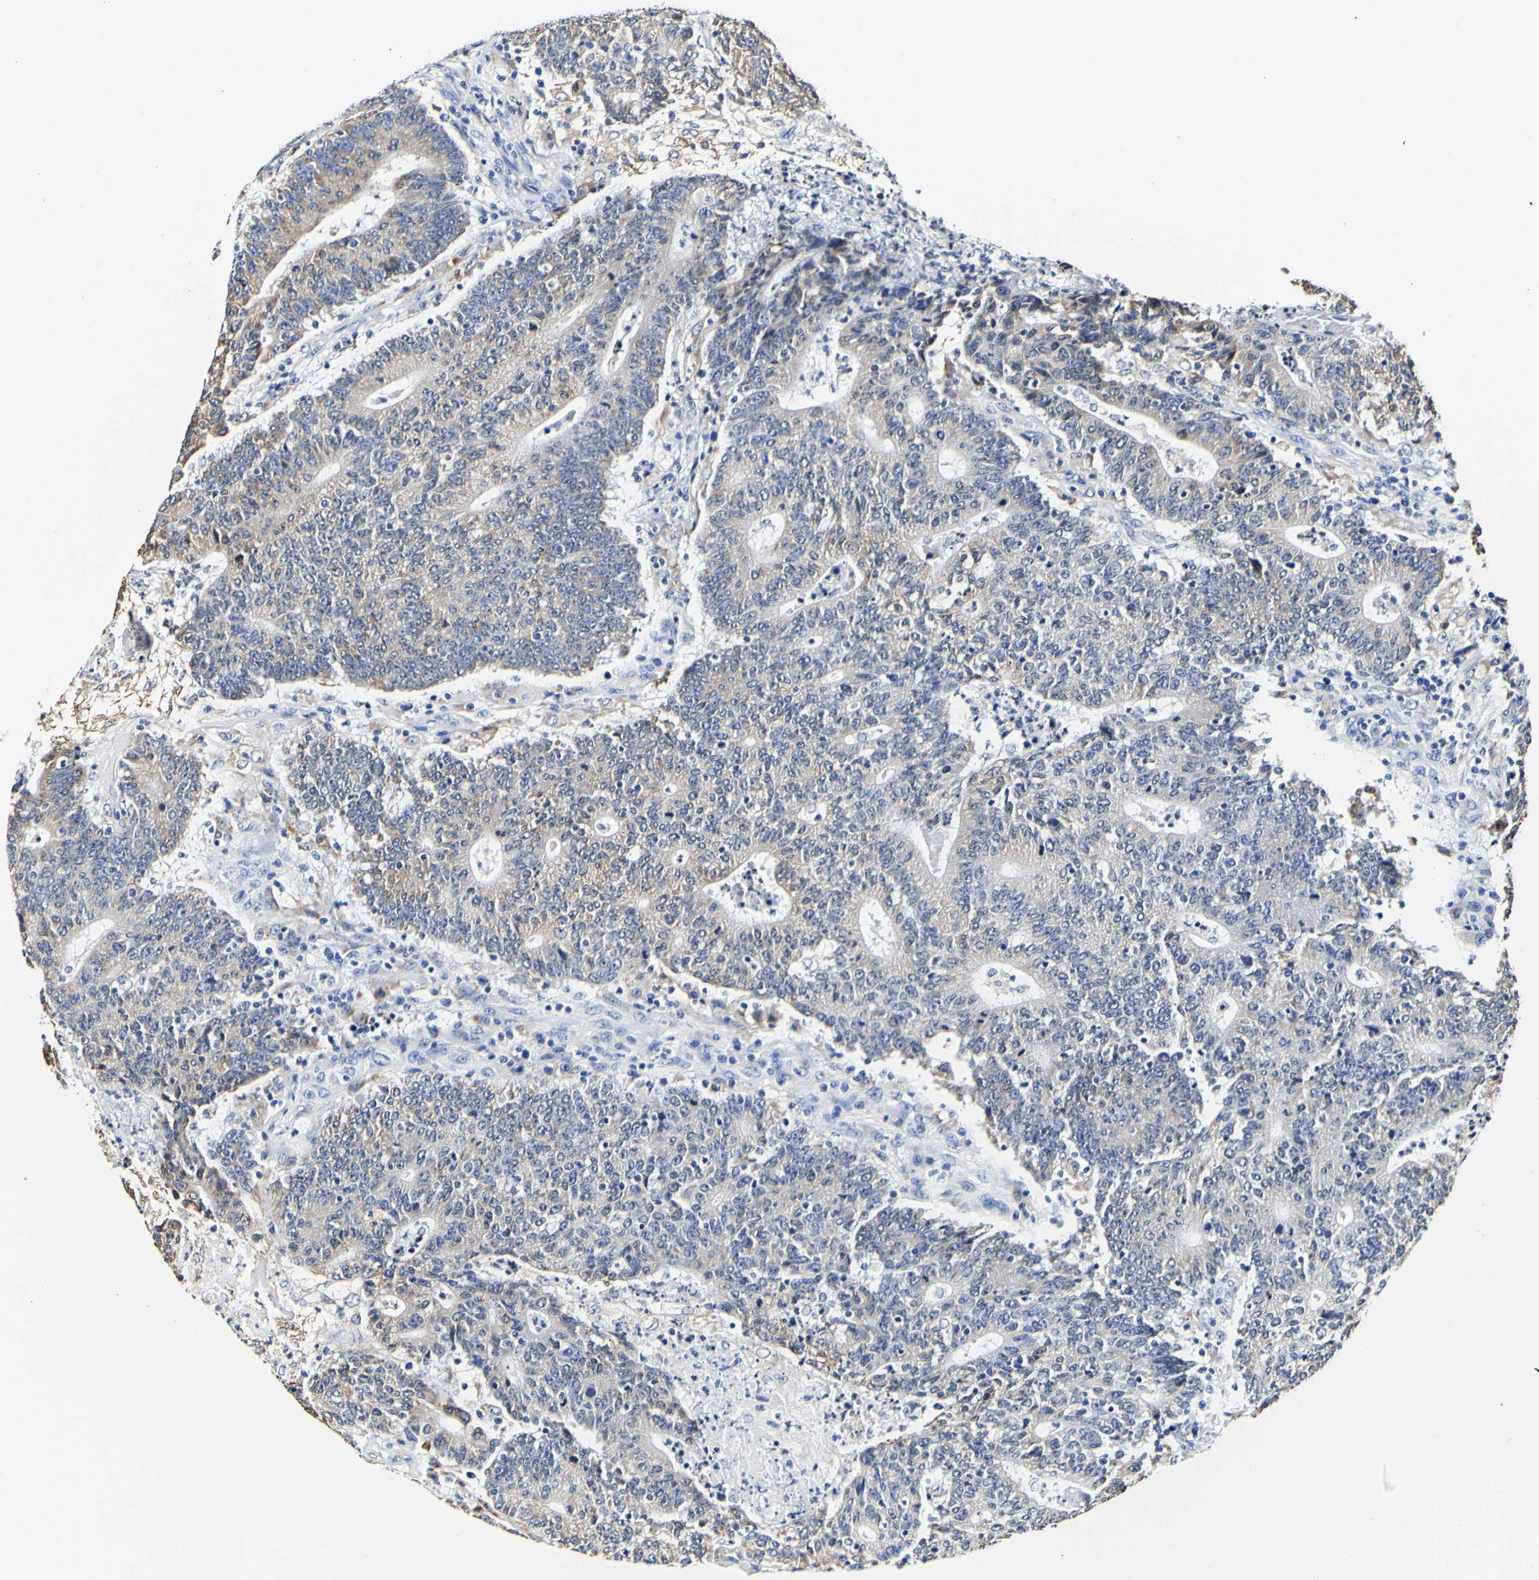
{"staining": {"intensity": "weak", "quantity": "25%-75%", "location": "cytoplasmic/membranous"}, "tissue": "colorectal cancer", "cell_type": "Tumor cells", "image_type": "cancer", "snomed": [{"axis": "morphology", "description": "Normal tissue, NOS"}, {"axis": "morphology", "description": "Adenocarcinoma, NOS"}, {"axis": "topography", "description": "Colon"}], "caption": "Immunohistochemical staining of colorectal cancer displays weak cytoplasmic/membranous protein staining in about 25%-75% of tumor cells.", "gene": "P4HB", "patient": {"sex": "female", "age": 75}}